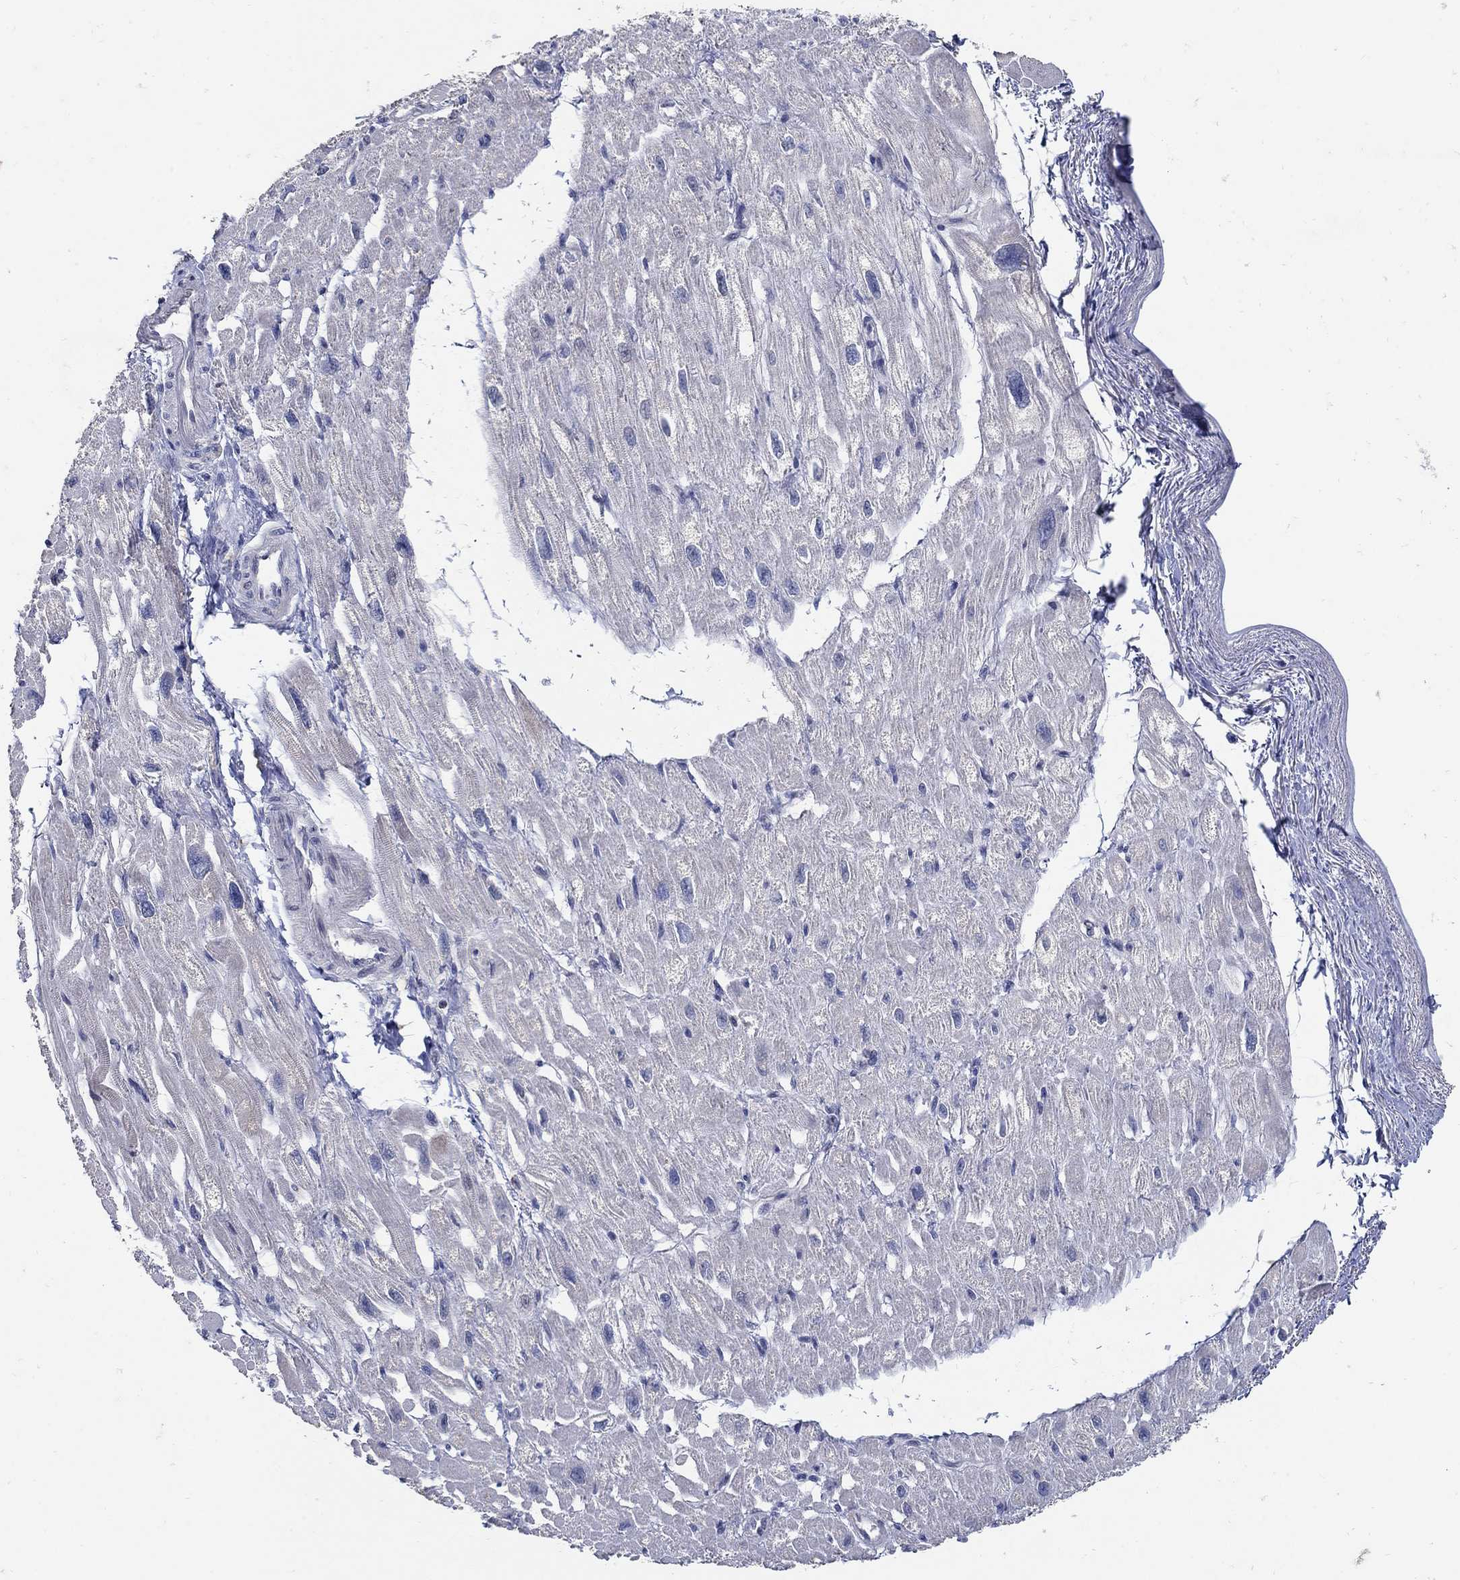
{"staining": {"intensity": "negative", "quantity": "none", "location": "none"}, "tissue": "heart muscle", "cell_type": "Cardiomyocytes", "image_type": "normal", "snomed": [{"axis": "morphology", "description": "Normal tissue, NOS"}, {"axis": "topography", "description": "Heart"}], "caption": "Image shows no protein staining in cardiomyocytes of unremarkable heart muscle.", "gene": "HMX2", "patient": {"sex": "male", "age": 66}}